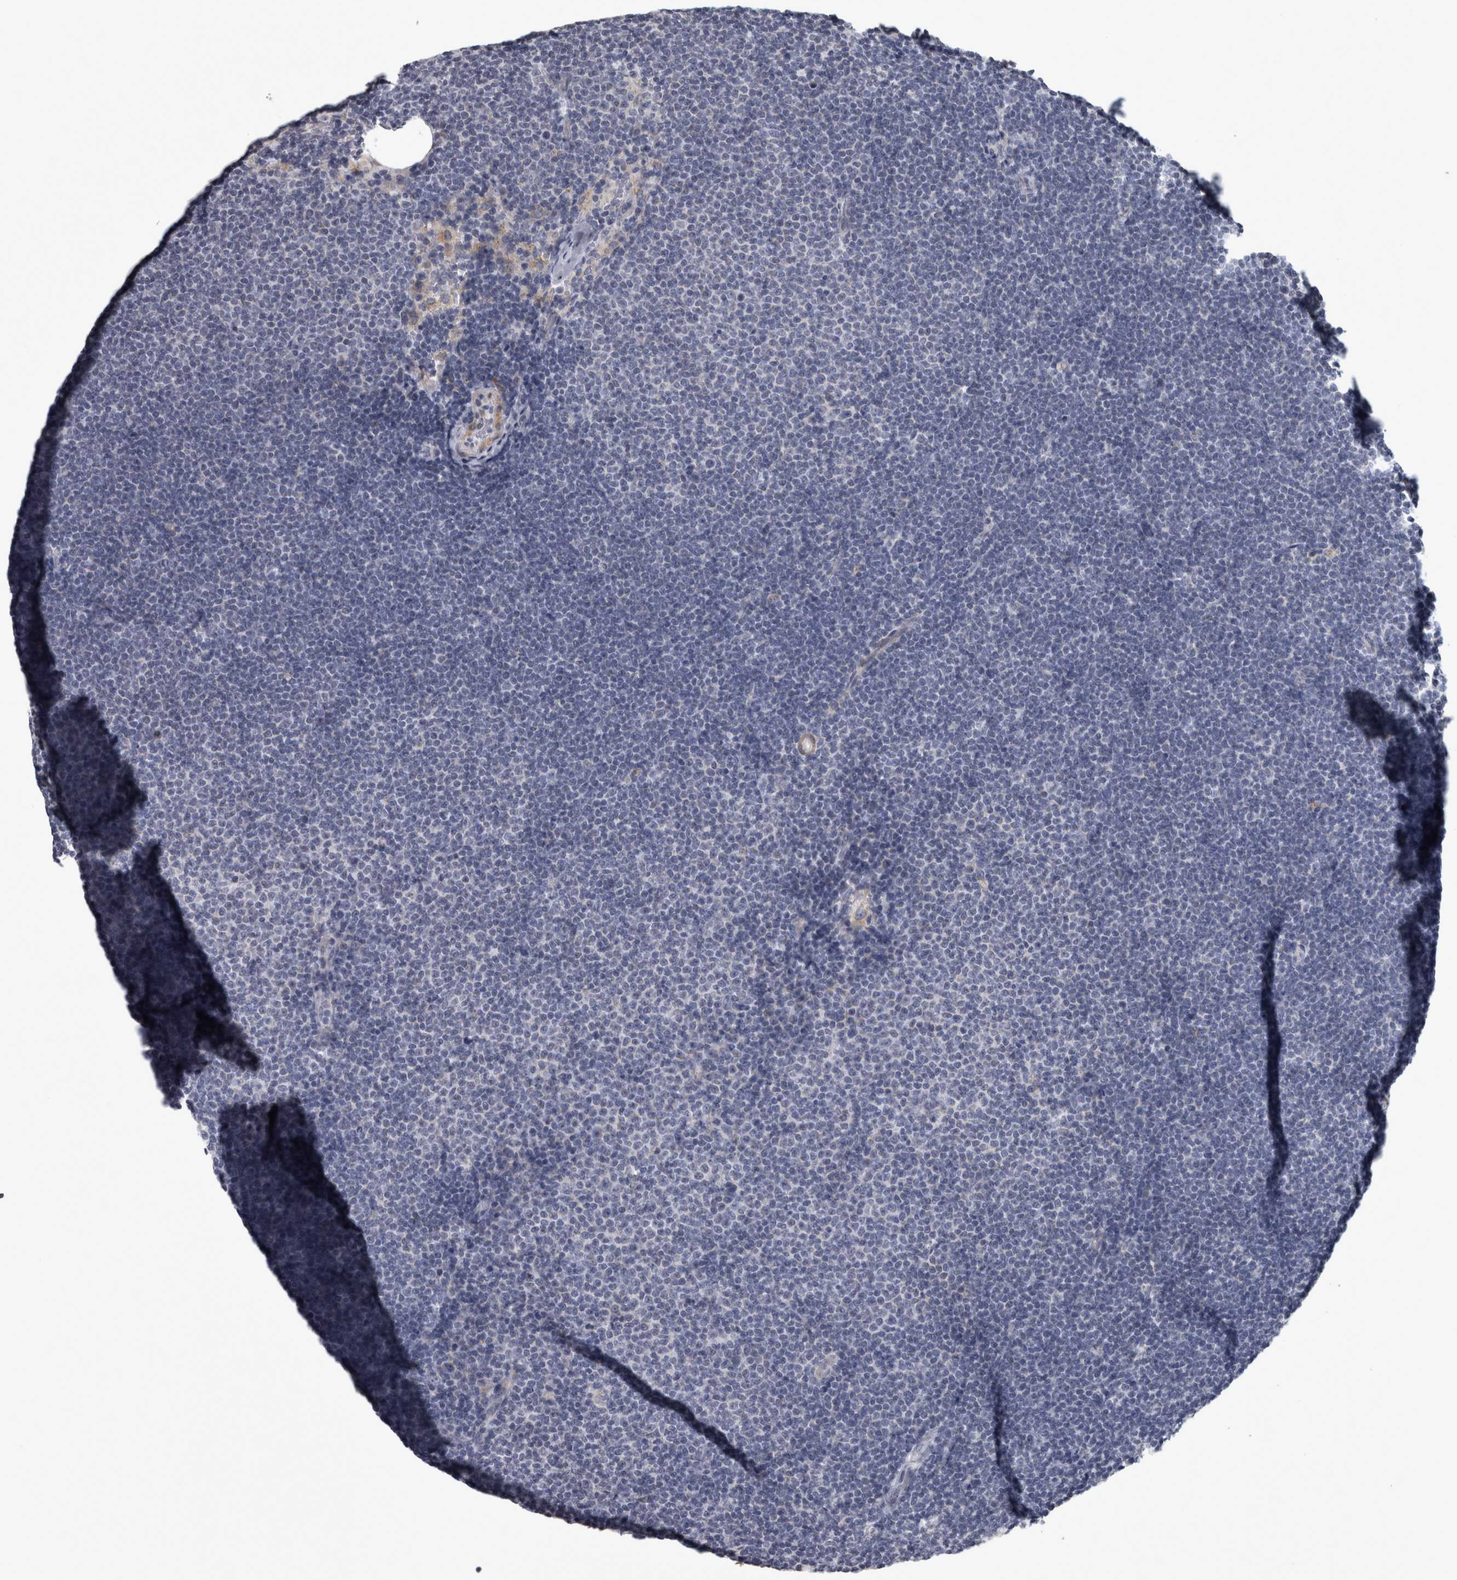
{"staining": {"intensity": "negative", "quantity": "none", "location": "none"}, "tissue": "lymphoma", "cell_type": "Tumor cells", "image_type": "cancer", "snomed": [{"axis": "morphology", "description": "Malignant lymphoma, non-Hodgkin's type, Low grade"}, {"axis": "topography", "description": "Lymph node"}], "caption": "IHC micrograph of neoplastic tissue: lymphoma stained with DAB demonstrates no significant protein positivity in tumor cells. (Stains: DAB IHC with hematoxylin counter stain, Microscopy: brightfield microscopy at high magnification).", "gene": "DBT", "patient": {"sex": "female", "age": 53}}